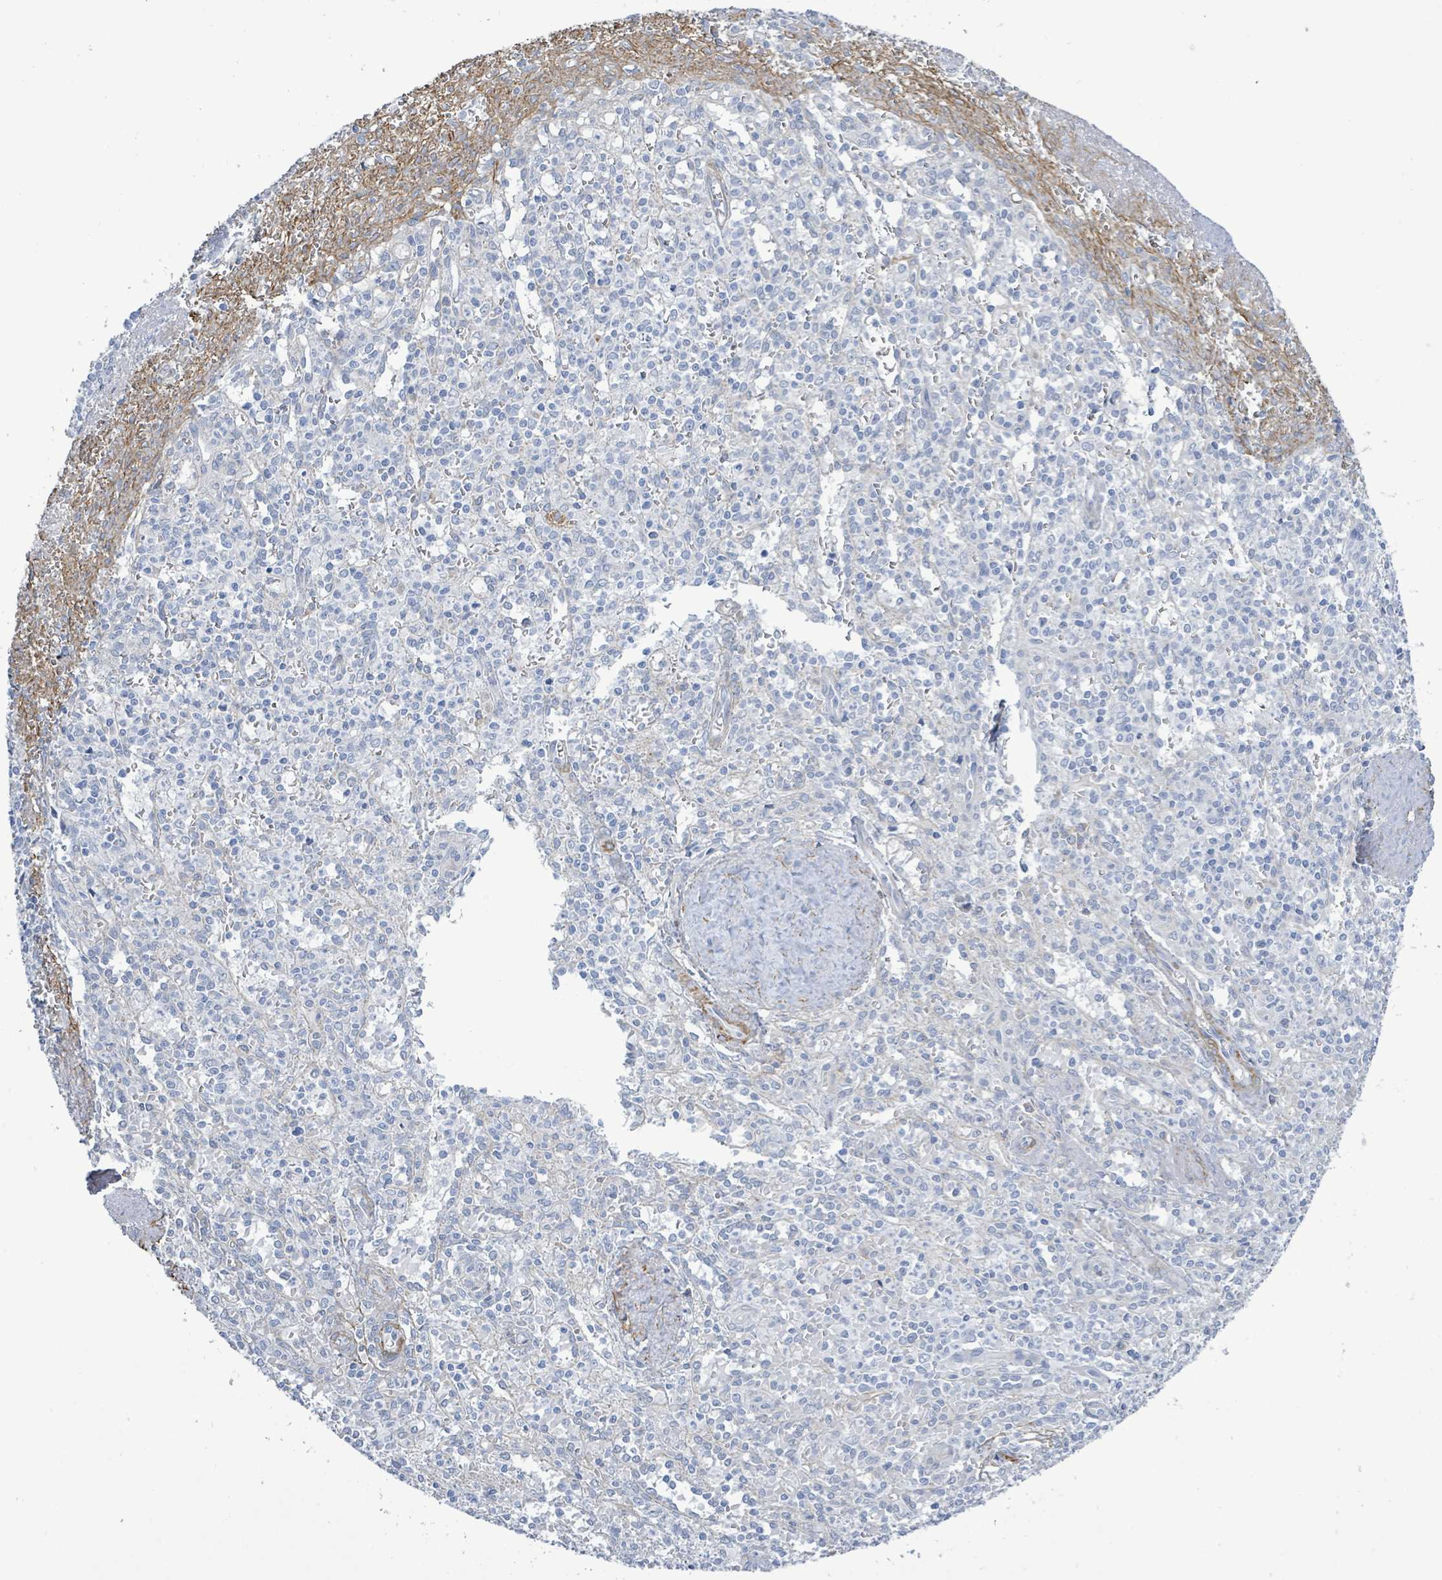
{"staining": {"intensity": "negative", "quantity": "none", "location": "none"}, "tissue": "spleen", "cell_type": "Cells in red pulp", "image_type": "normal", "snomed": [{"axis": "morphology", "description": "Normal tissue, NOS"}, {"axis": "topography", "description": "Spleen"}], "caption": "A photomicrograph of spleen stained for a protein demonstrates no brown staining in cells in red pulp.", "gene": "DMRTC1B", "patient": {"sex": "female", "age": 70}}